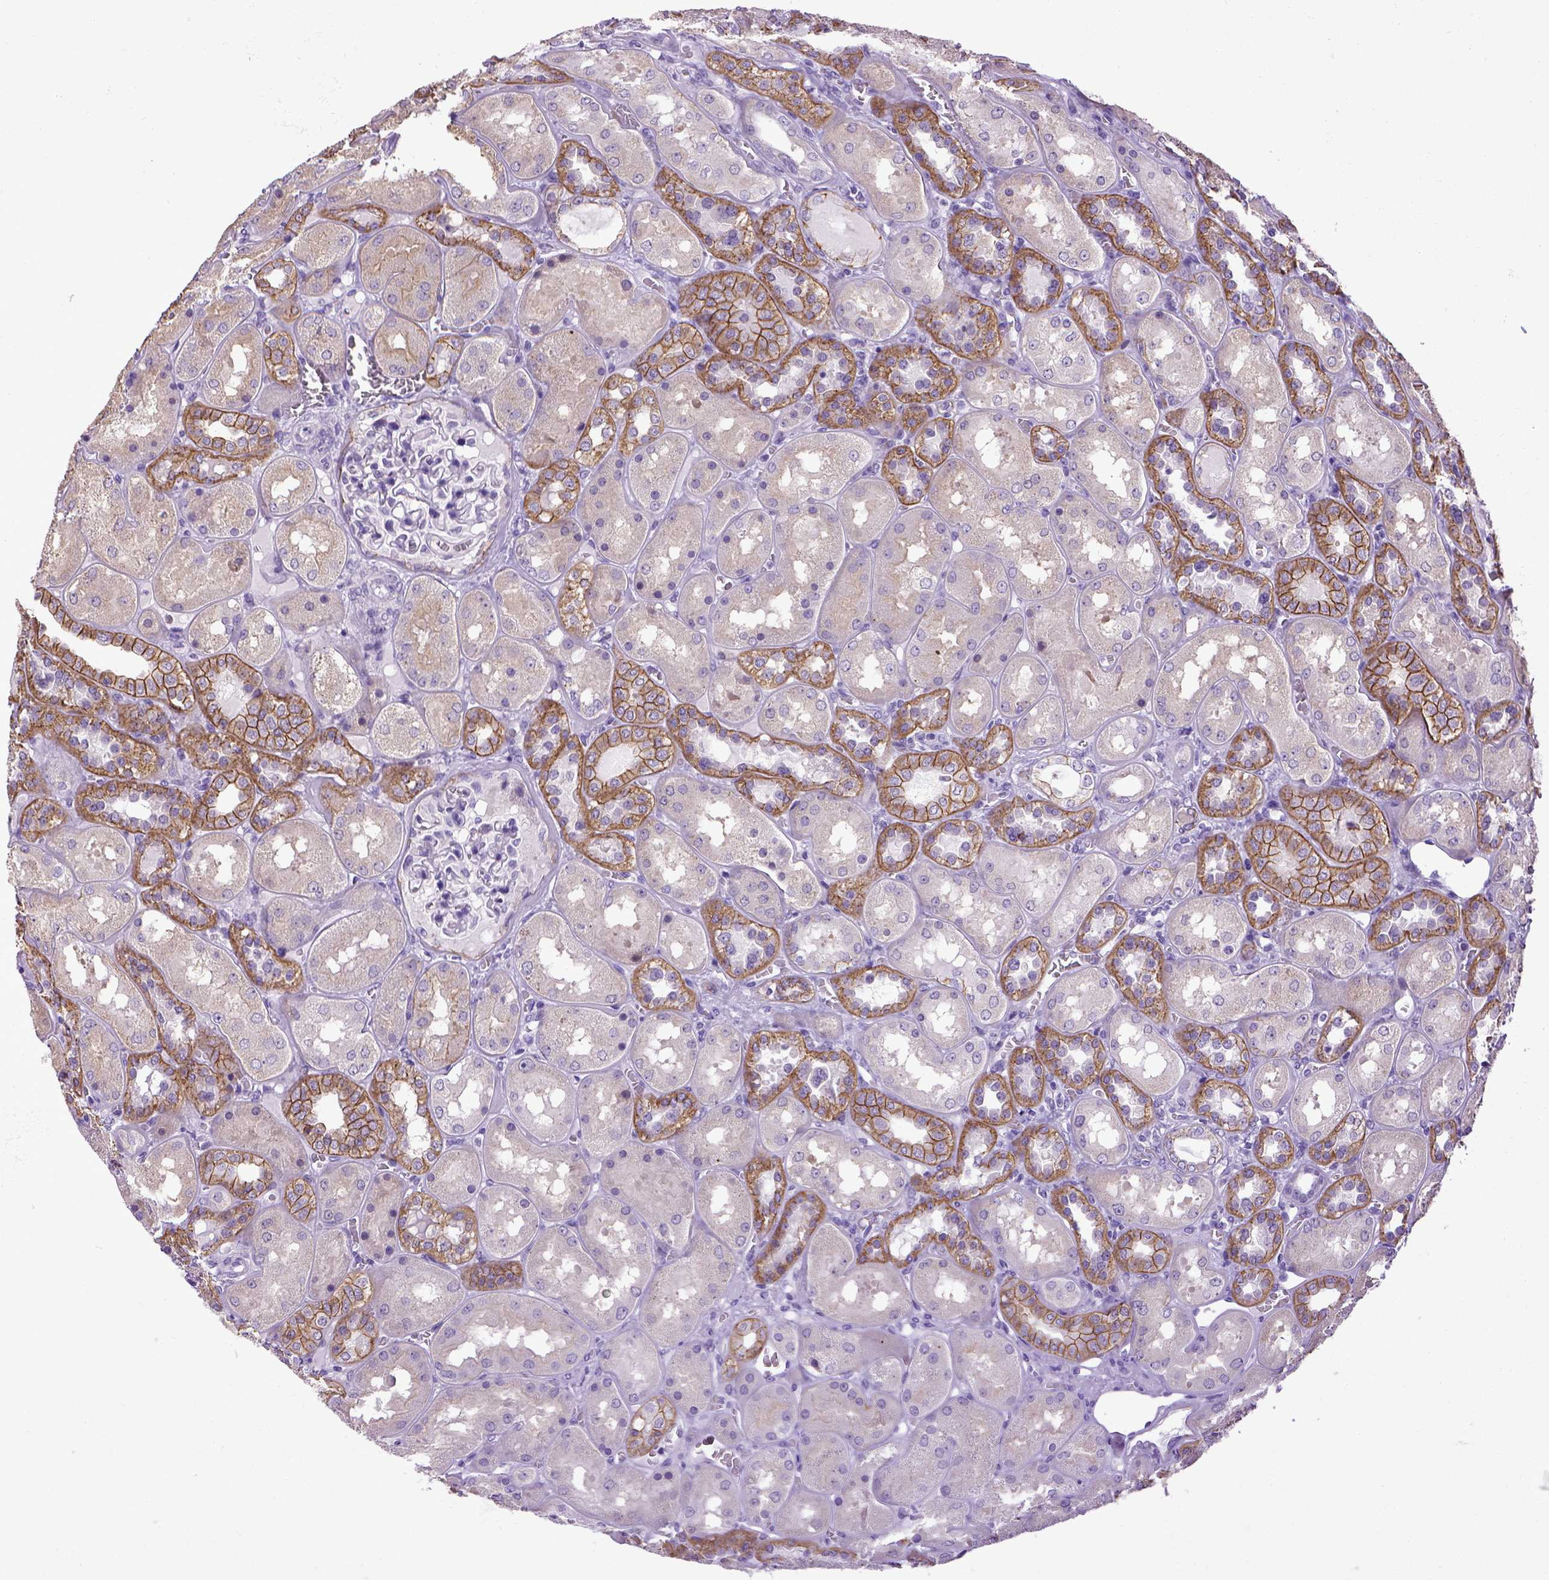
{"staining": {"intensity": "negative", "quantity": "none", "location": "none"}, "tissue": "kidney", "cell_type": "Cells in glomeruli", "image_type": "normal", "snomed": [{"axis": "morphology", "description": "Normal tissue, NOS"}, {"axis": "topography", "description": "Kidney"}], "caption": "Immunohistochemistry (IHC) micrograph of normal kidney: human kidney stained with DAB displays no significant protein staining in cells in glomeruli. The staining was performed using DAB to visualize the protein expression in brown, while the nuclei were stained in blue with hematoxylin (Magnification: 20x).", "gene": "CDH1", "patient": {"sex": "male", "age": 73}}